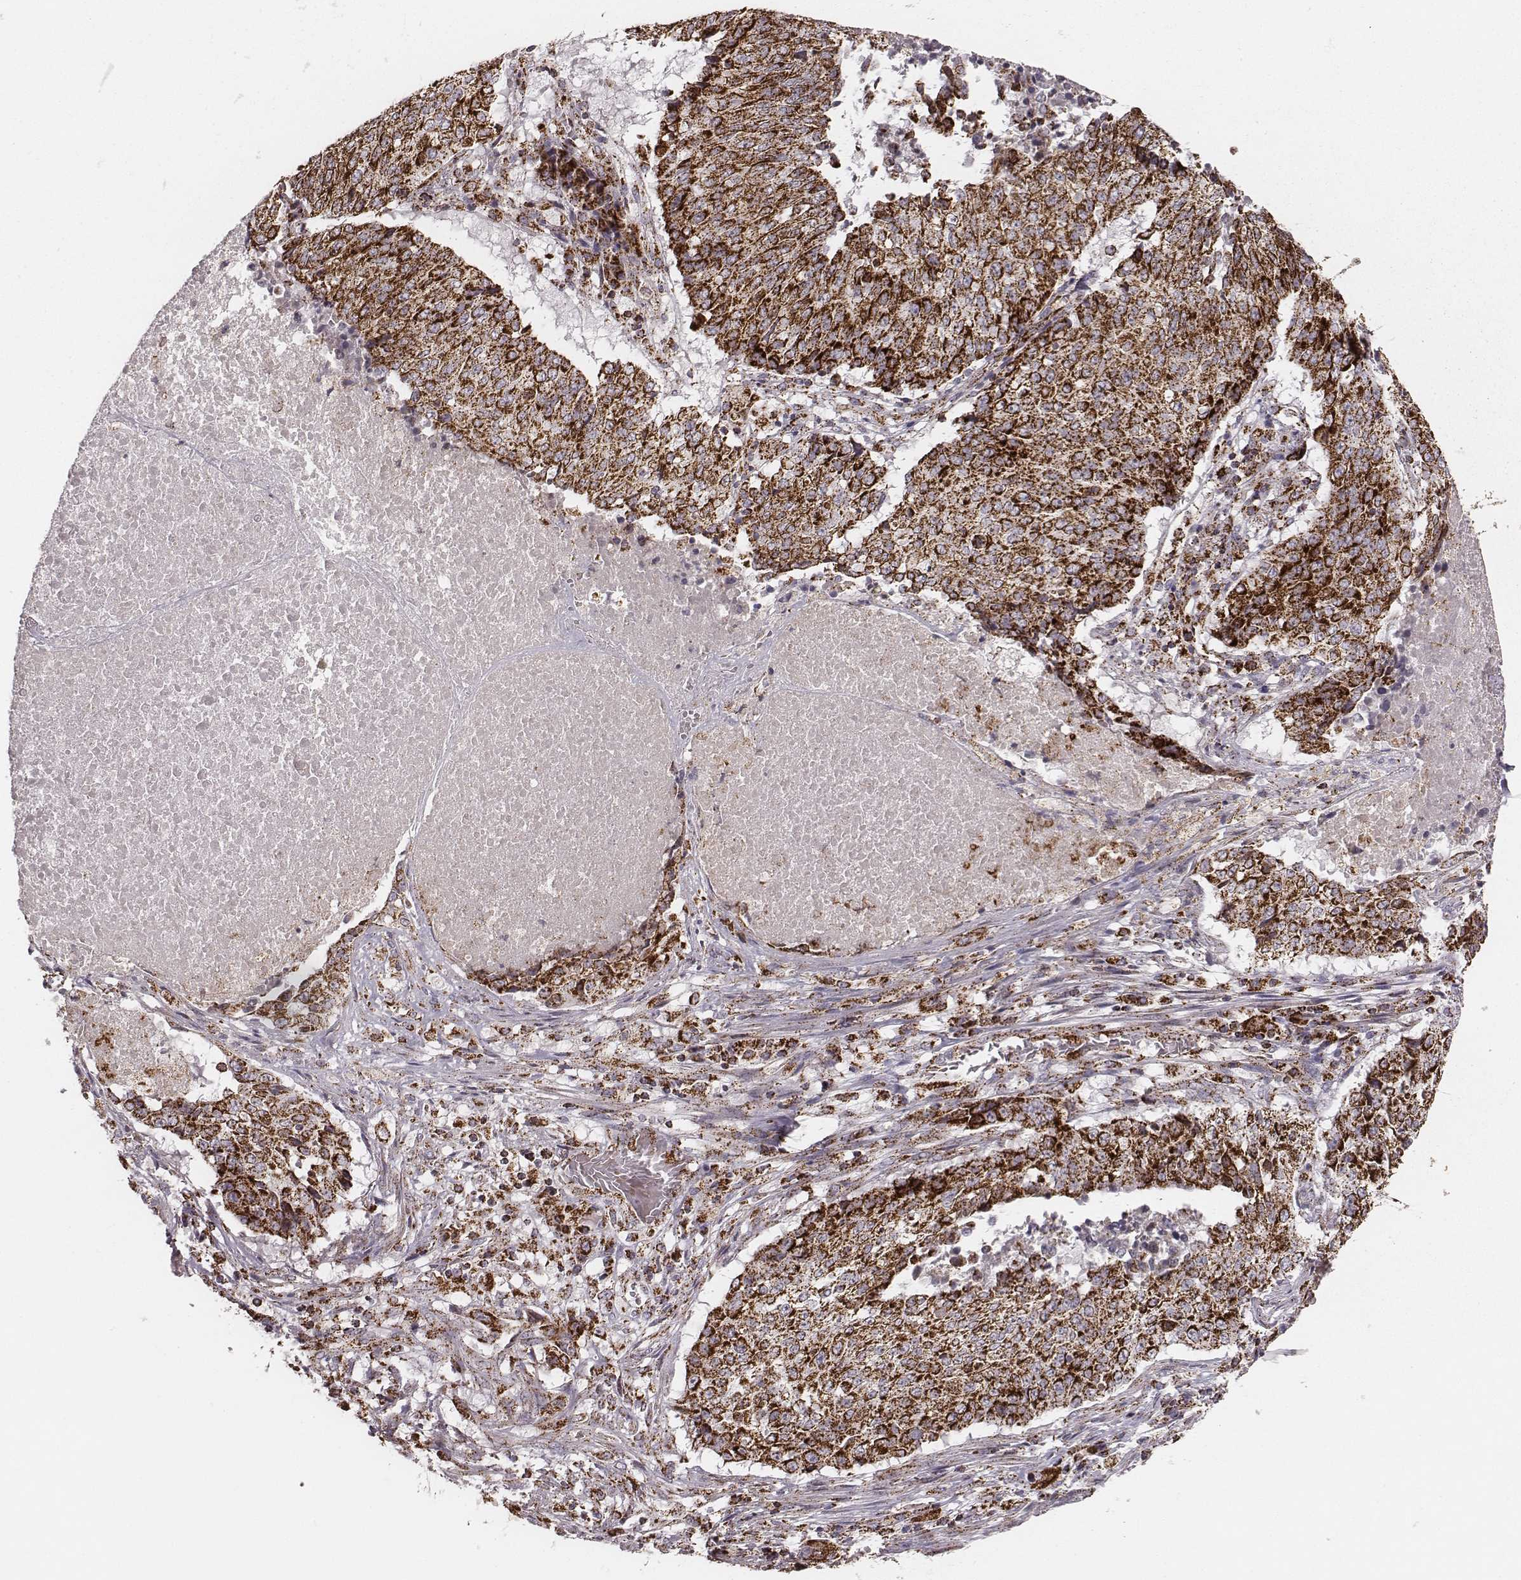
{"staining": {"intensity": "strong", "quantity": ">75%", "location": "cytoplasmic/membranous"}, "tissue": "lung cancer", "cell_type": "Tumor cells", "image_type": "cancer", "snomed": [{"axis": "morphology", "description": "Normal tissue, NOS"}, {"axis": "morphology", "description": "Squamous cell carcinoma, NOS"}, {"axis": "topography", "description": "Bronchus"}, {"axis": "topography", "description": "Lung"}], "caption": "Protein analysis of squamous cell carcinoma (lung) tissue displays strong cytoplasmic/membranous positivity in about >75% of tumor cells.", "gene": "TUFM", "patient": {"sex": "male", "age": 64}}